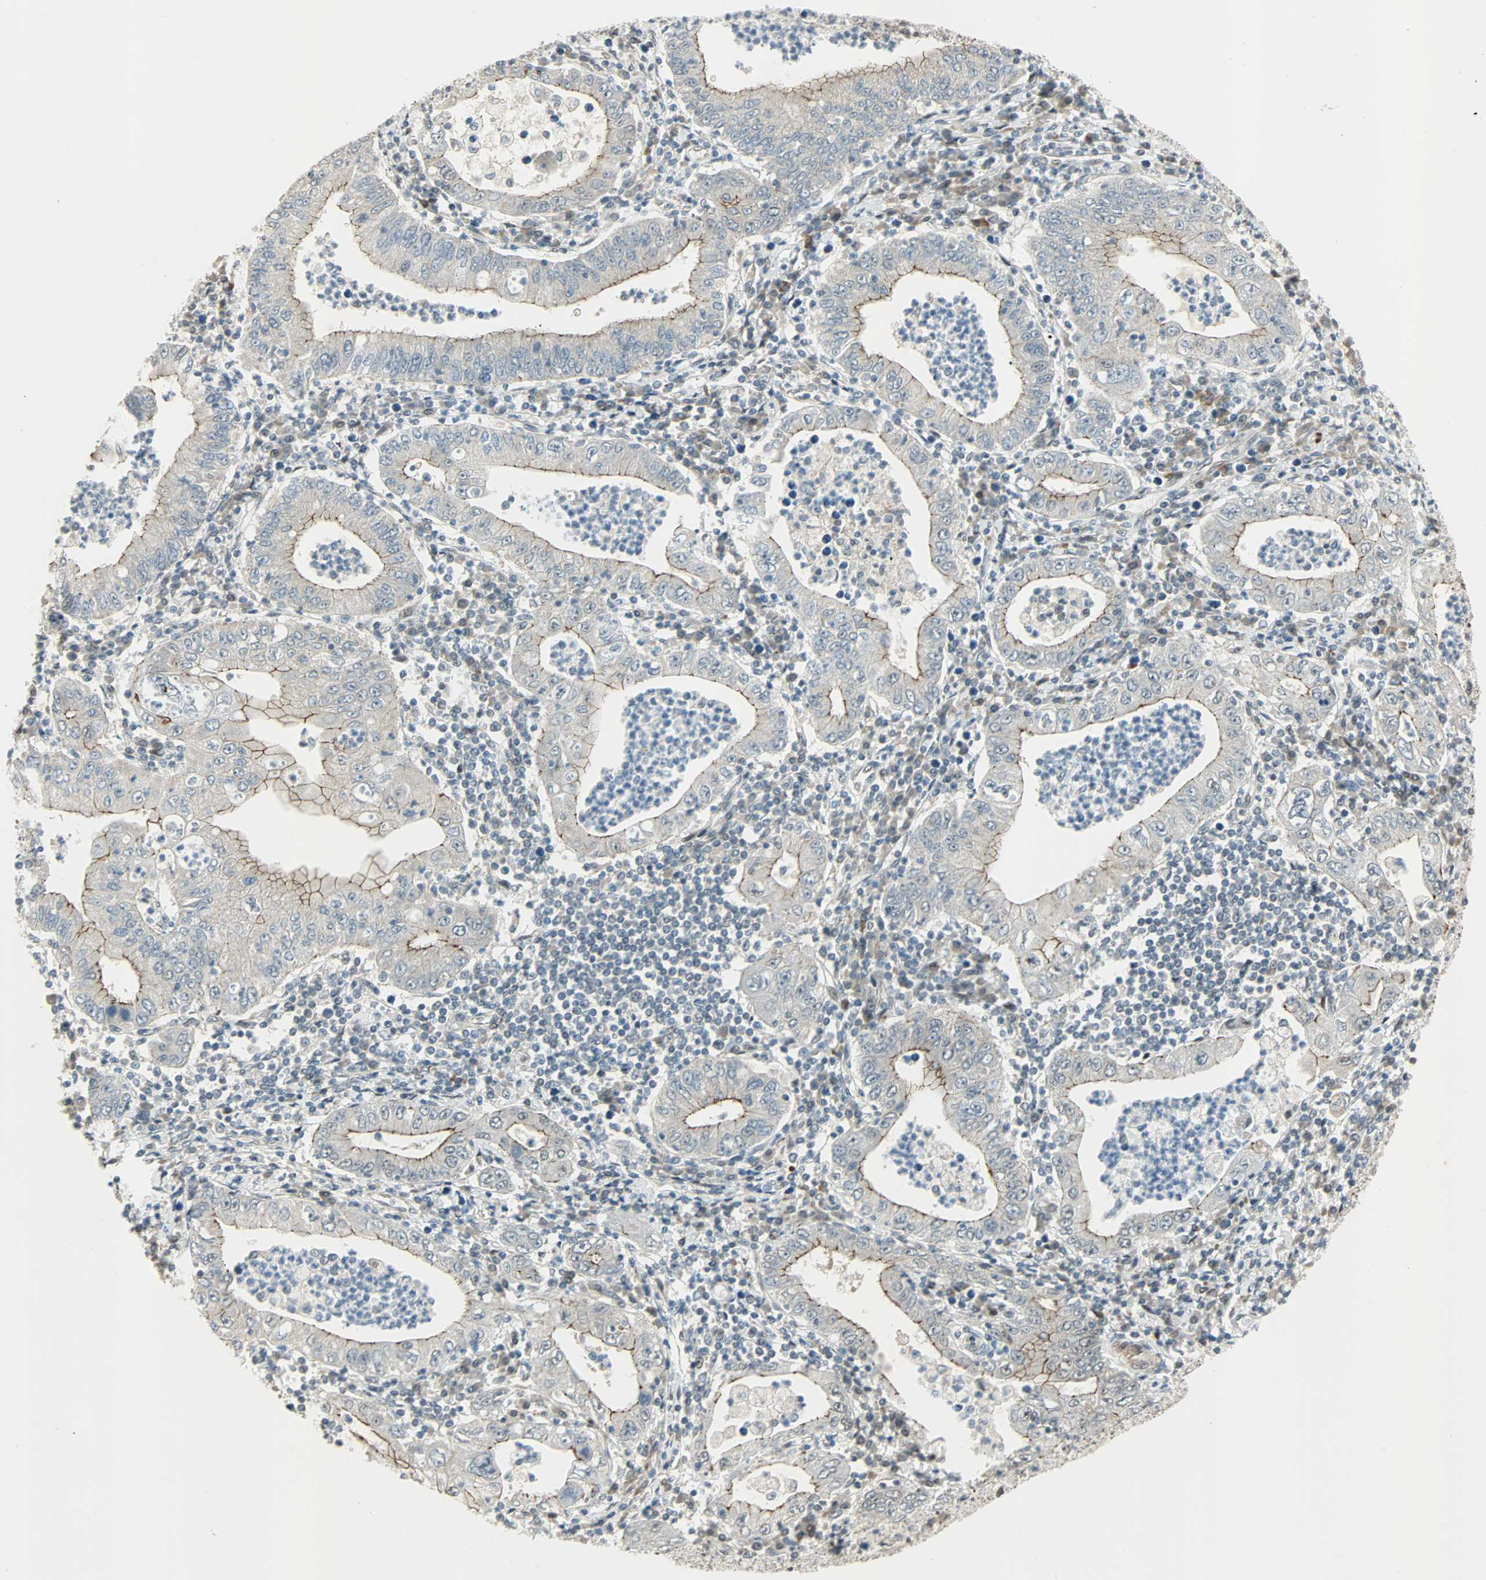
{"staining": {"intensity": "weak", "quantity": "25%-75%", "location": "cytoplasmic/membranous"}, "tissue": "stomach cancer", "cell_type": "Tumor cells", "image_type": "cancer", "snomed": [{"axis": "morphology", "description": "Normal tissue, NOS"}, {"axis": "morphology", "description": "Adenocarcinoma, NOS"}, {"axis": "topography", "description": "Esophagus"}, {"axis": "topography", "description": "Stomach, upper"}, {"axis": "topography", "description": "Peripheral nerve tissue"}], "caption": "There is low levels of weak cytoplasmic/membranous positivity in tumor cells of stomach cancer, as demonstrated by immunohistochemical staining (brown color).", "gene": "CBX4", "patient": {"sex": "male", "age": 62}}